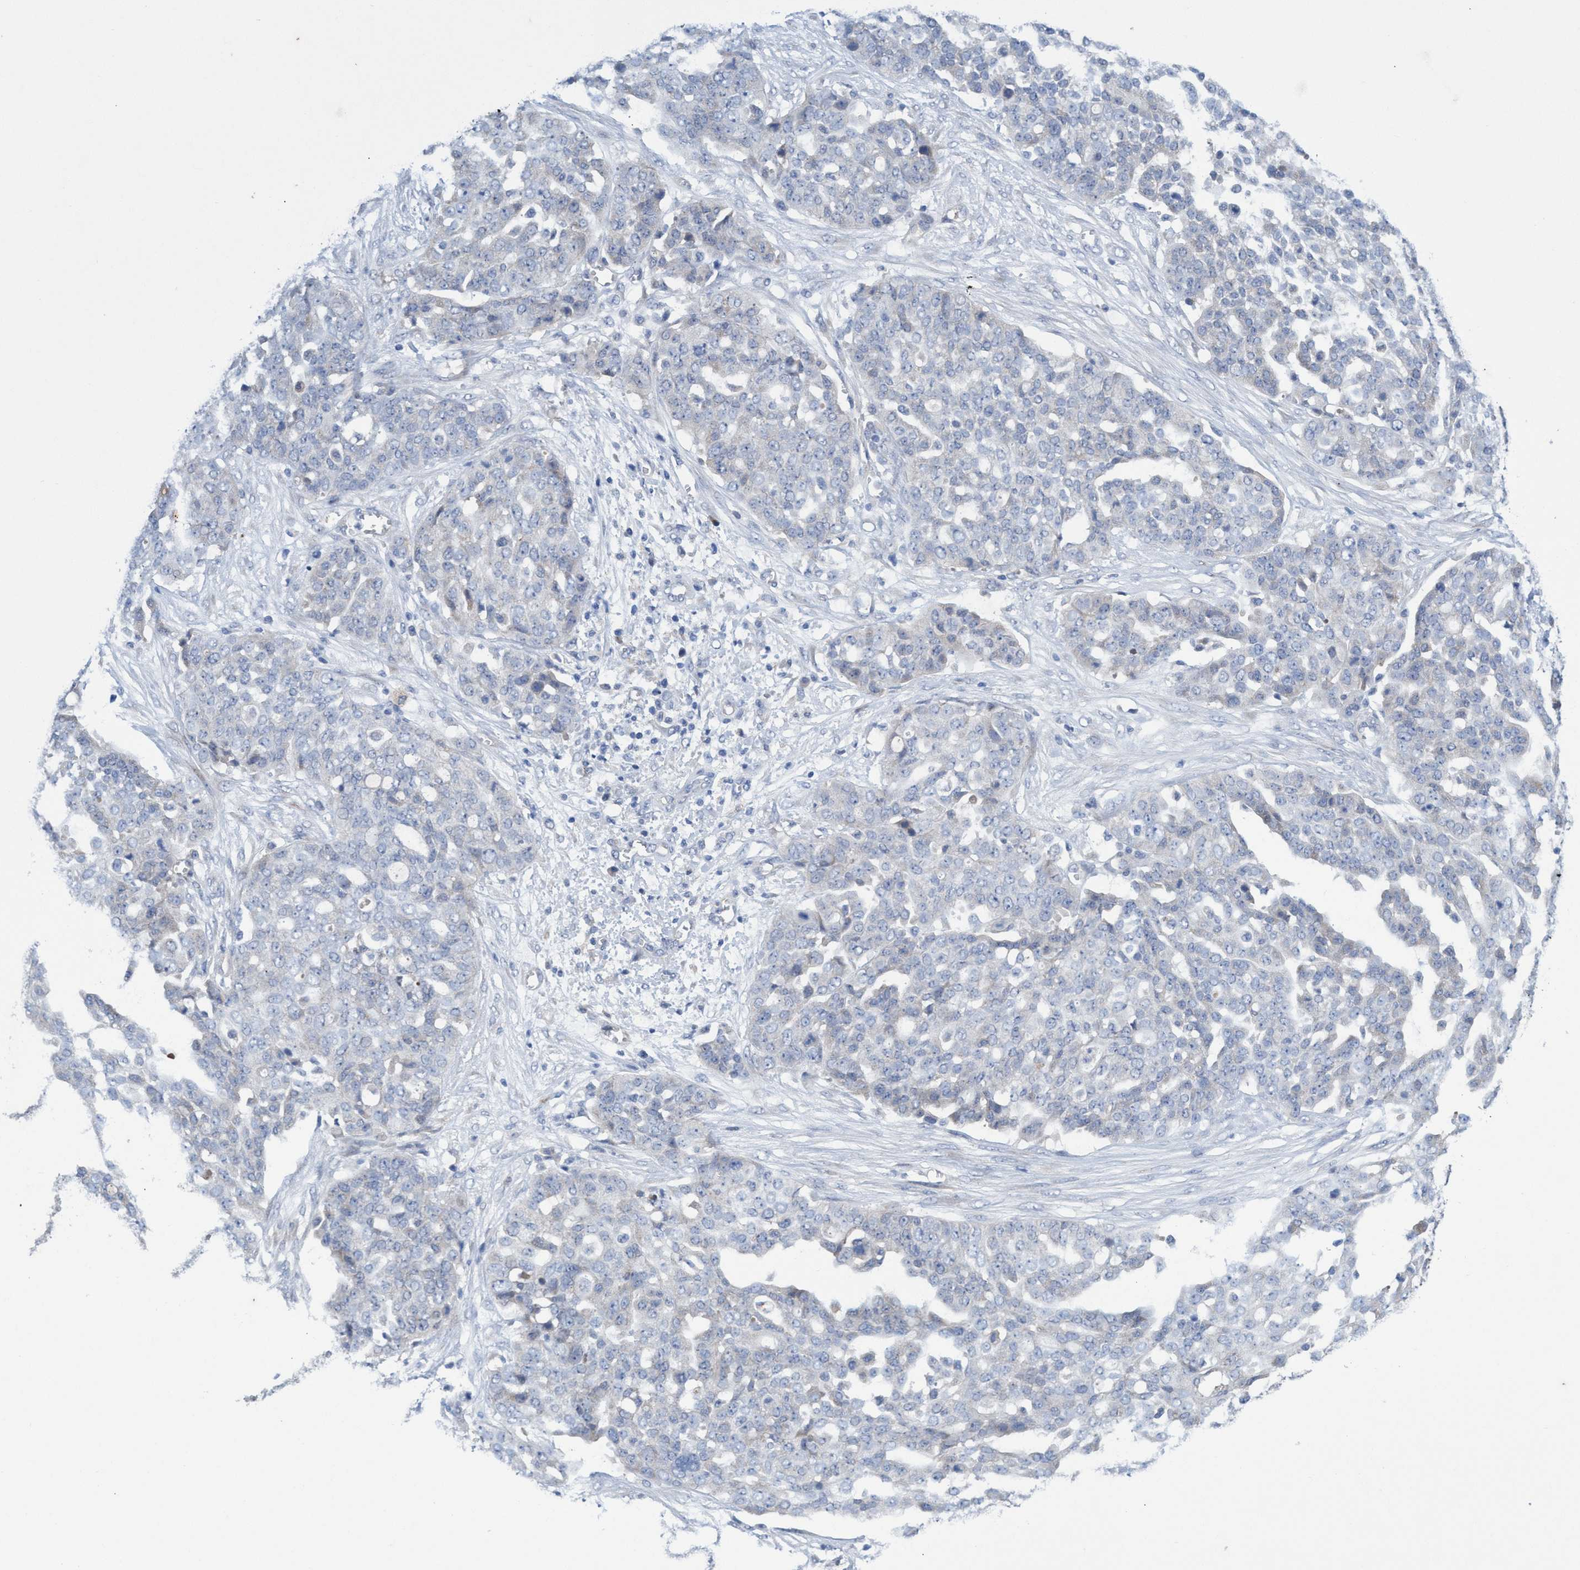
{"staining": {"intensity": "negative", "quantity": "none", "location": "none"}, "tissue": "ovarian cancer", "cell_type": "Tumor cells", "image_type": "cancer", "snomed": [{"axis": "morphology", "description": "Cystadenocarcinoma, serous, NOS"}, {"axis": "topography", "description": "Soft tissue"}, {"axis": "topography", "description": "Ovary"}], "caption": "Protein analysis of ovarian cancer (serous cystadenocarcinoma) displays no significant staining in tumor cells.", "gene": "SVEP1", "patient": {"sex": "female", "age": 57}}